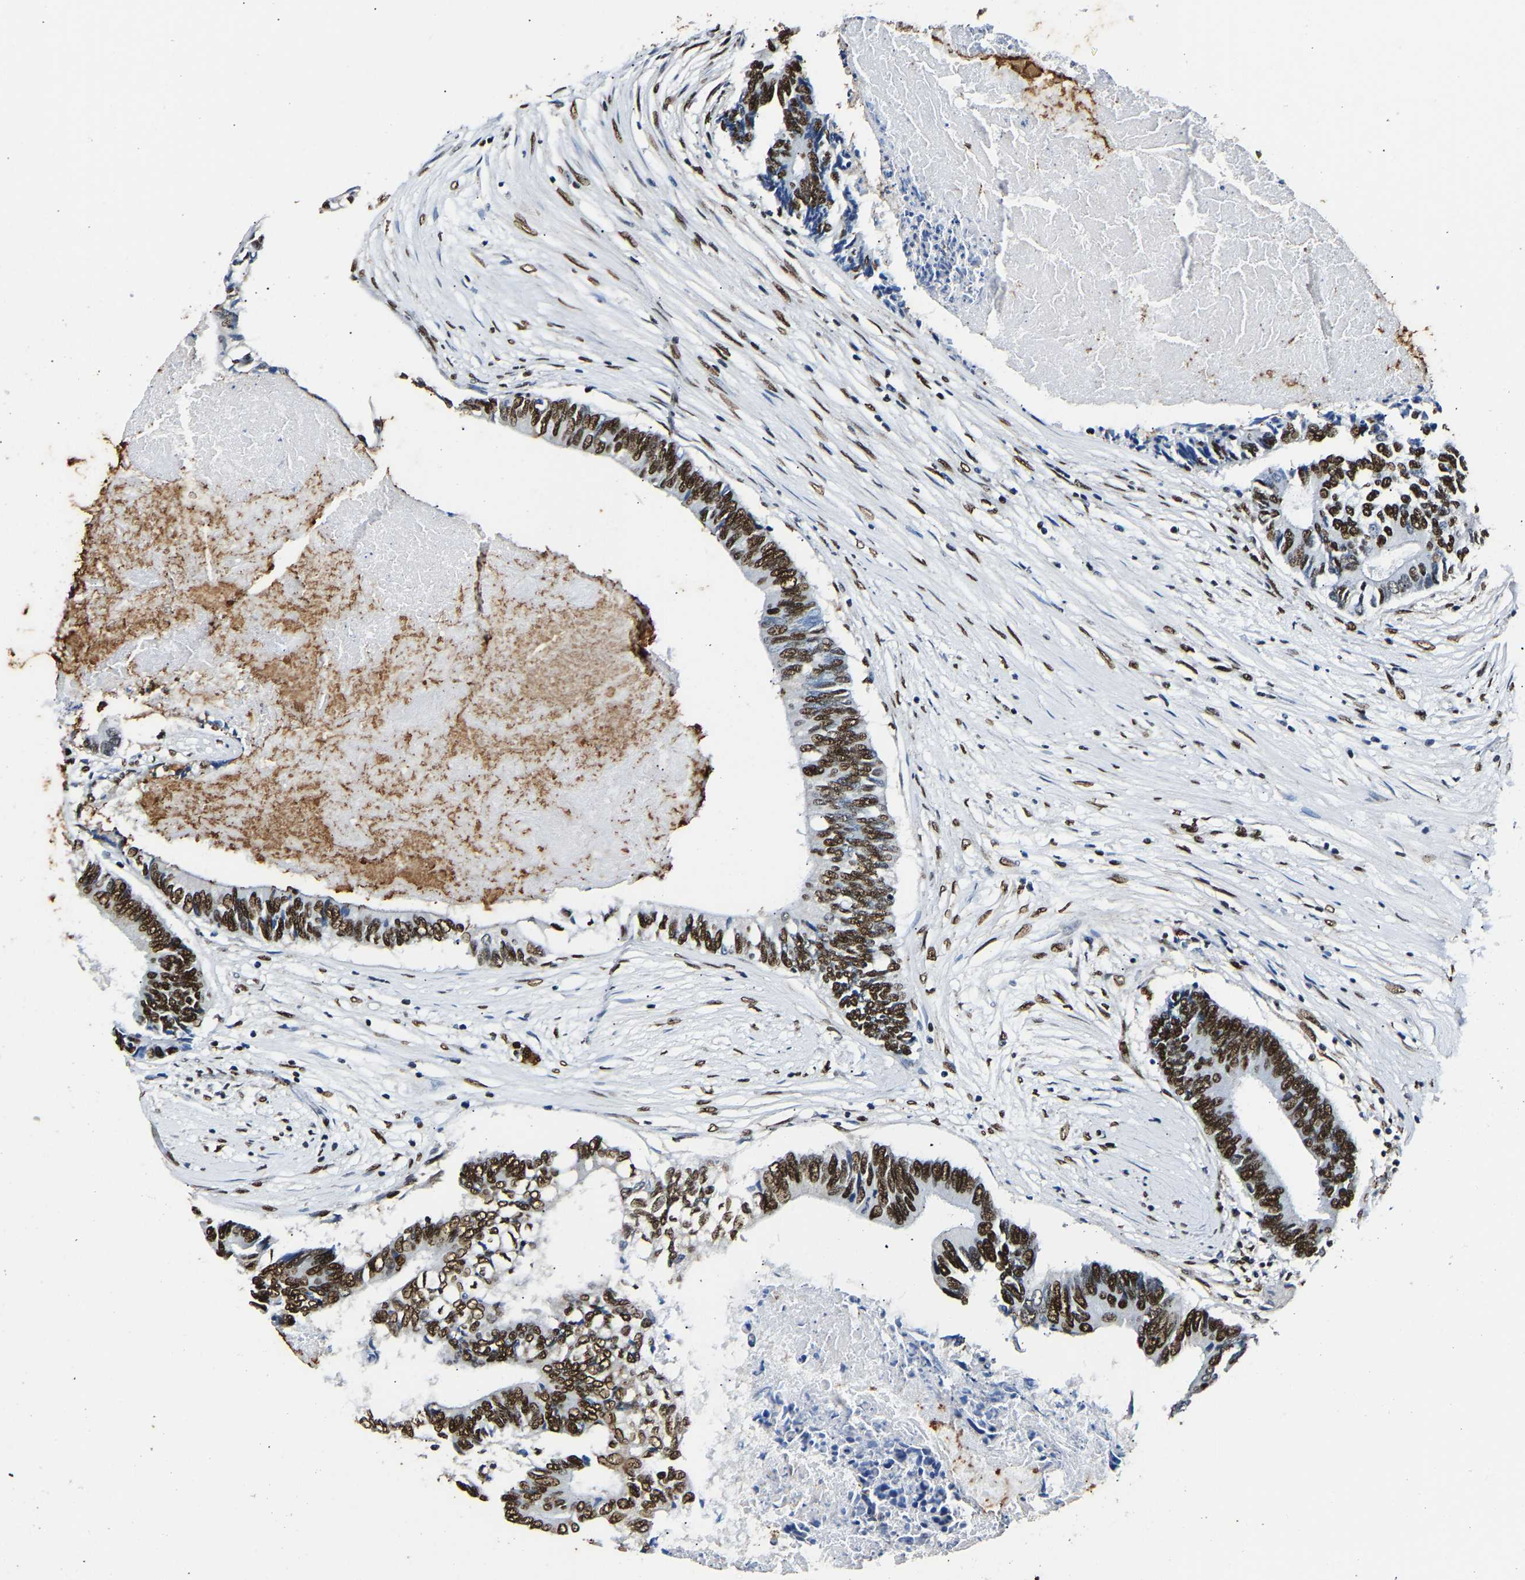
{"staining": {"intensity": "strong", "quantity": ">75%", "location": "nuclear"}, "tissue": "colorectal cancer", "cell_type": "Tumor cells", "image_type": "cancer", "snomed": [{"axis": "morphology", "description": "Adenocarcinoma, NOS"}, {"axis": "topography", "description": "Rectum"}], "caption": "Immunohistochemistry (IHC) (DAB (3,3'-diaminobenzidine)) staining of adenocarcinoma (colorectal) reveals strong nuclear protein positivity in approximately >75% of tumor cells. (DAB (3,3'-diaminobenzidine) IHC, brown staining for protein, blue staining for nuclei).", "gene": "SAFB", "patient": {"sex": "male", "age": 63}}